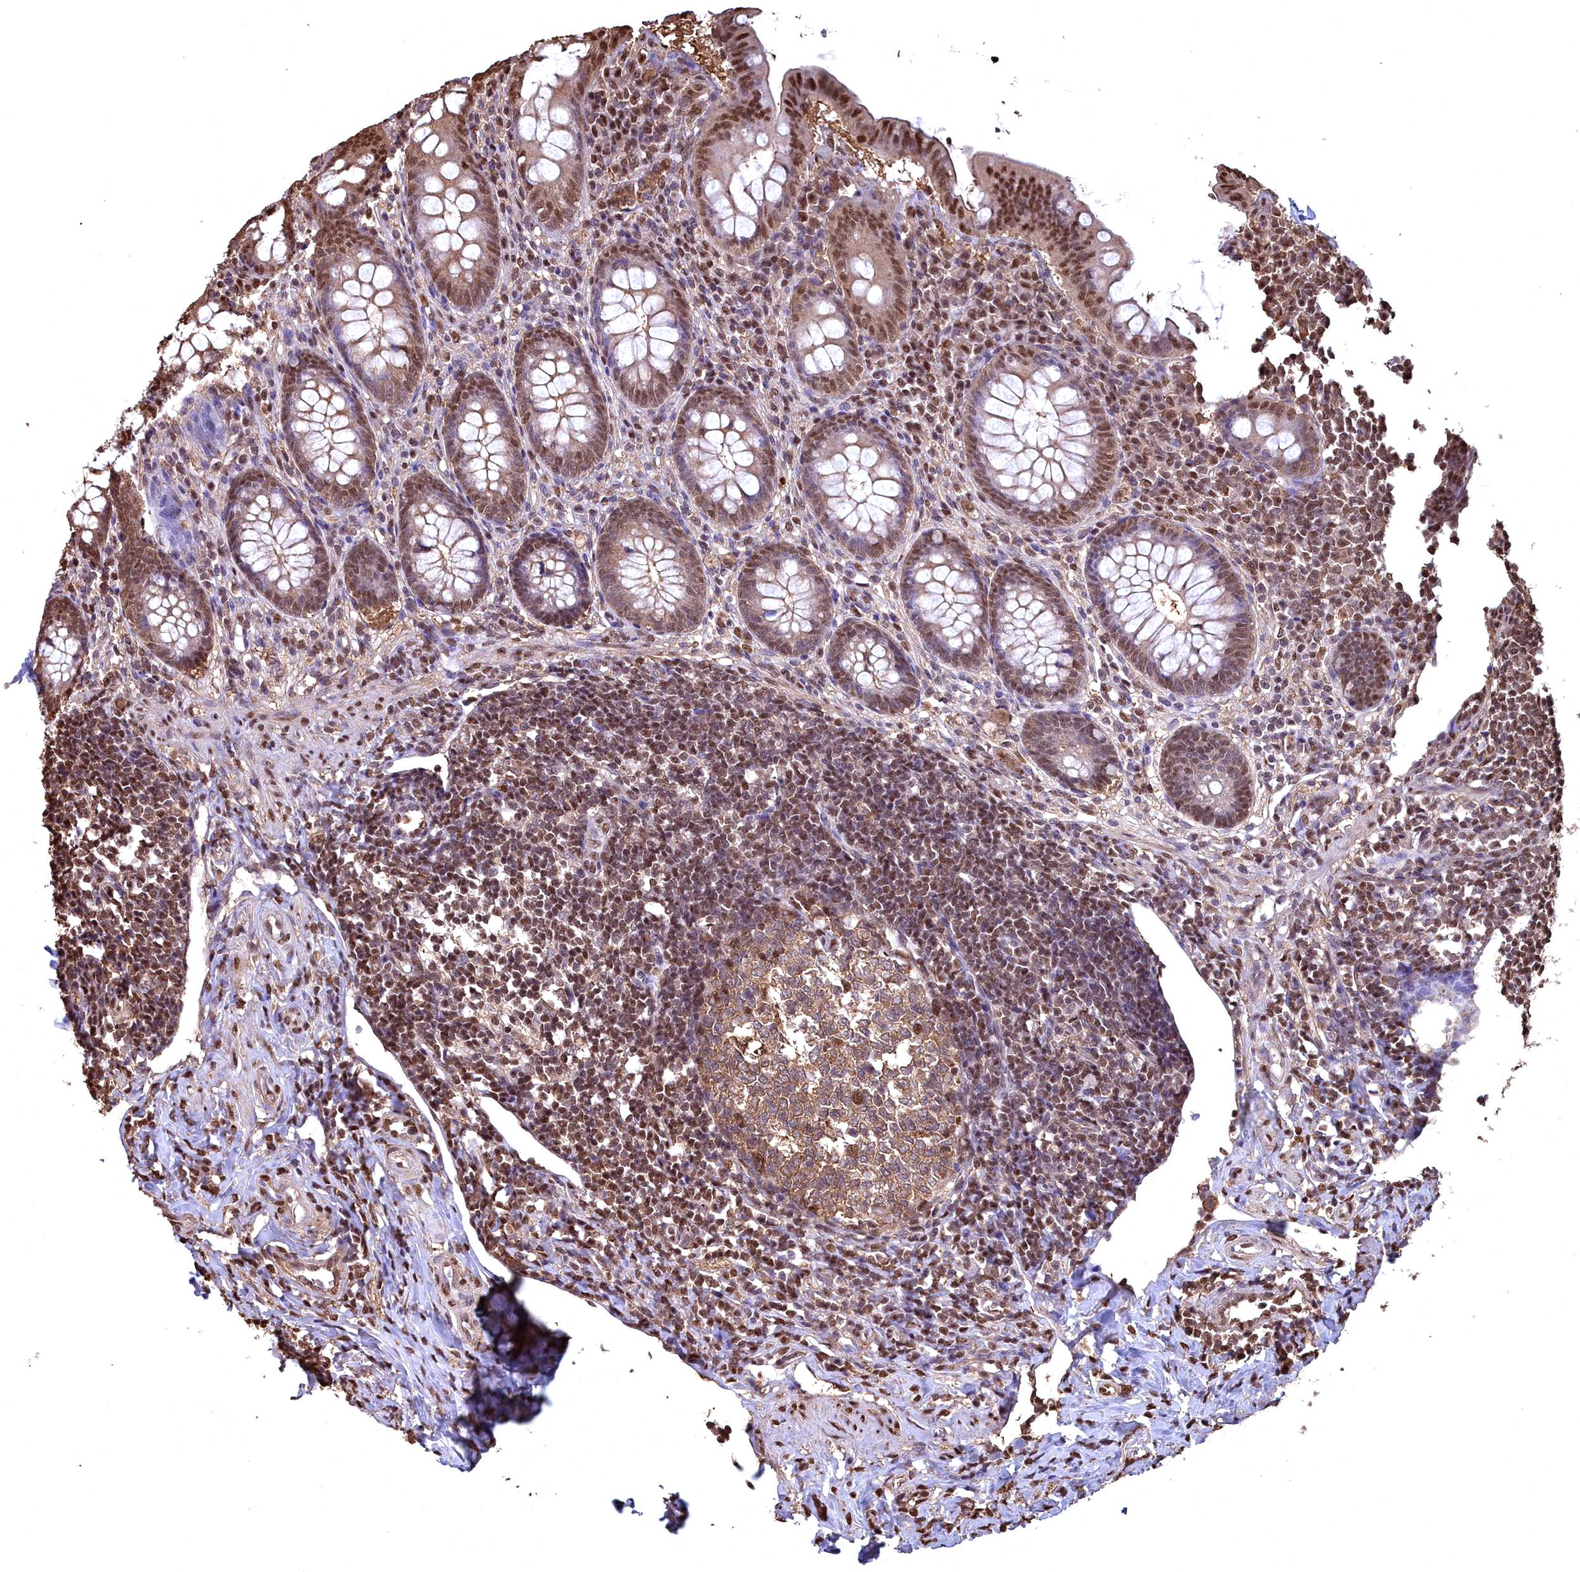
{"staining": {"intensity": "moderate", "quantity": ">75%", "location": "cytoplasmic/membranous,nuclear"}, "tissue": "appendix", "cell_type": "Glandular cells", "image_type": "normal", "snomed": [{"axis": "morphology", "description": "Normal tissue, NOS"}, {"axis": "topography", "description": "Appendix"}], "caption": "DAB immunohistochemical staining of benign human appendix demonstrates moderate cytoplasmic/membranous,nuclear protein expression in about >75% of glandular cells.", "gene": "GAPDH", "patient": {"sex": "female", "age": 33}}